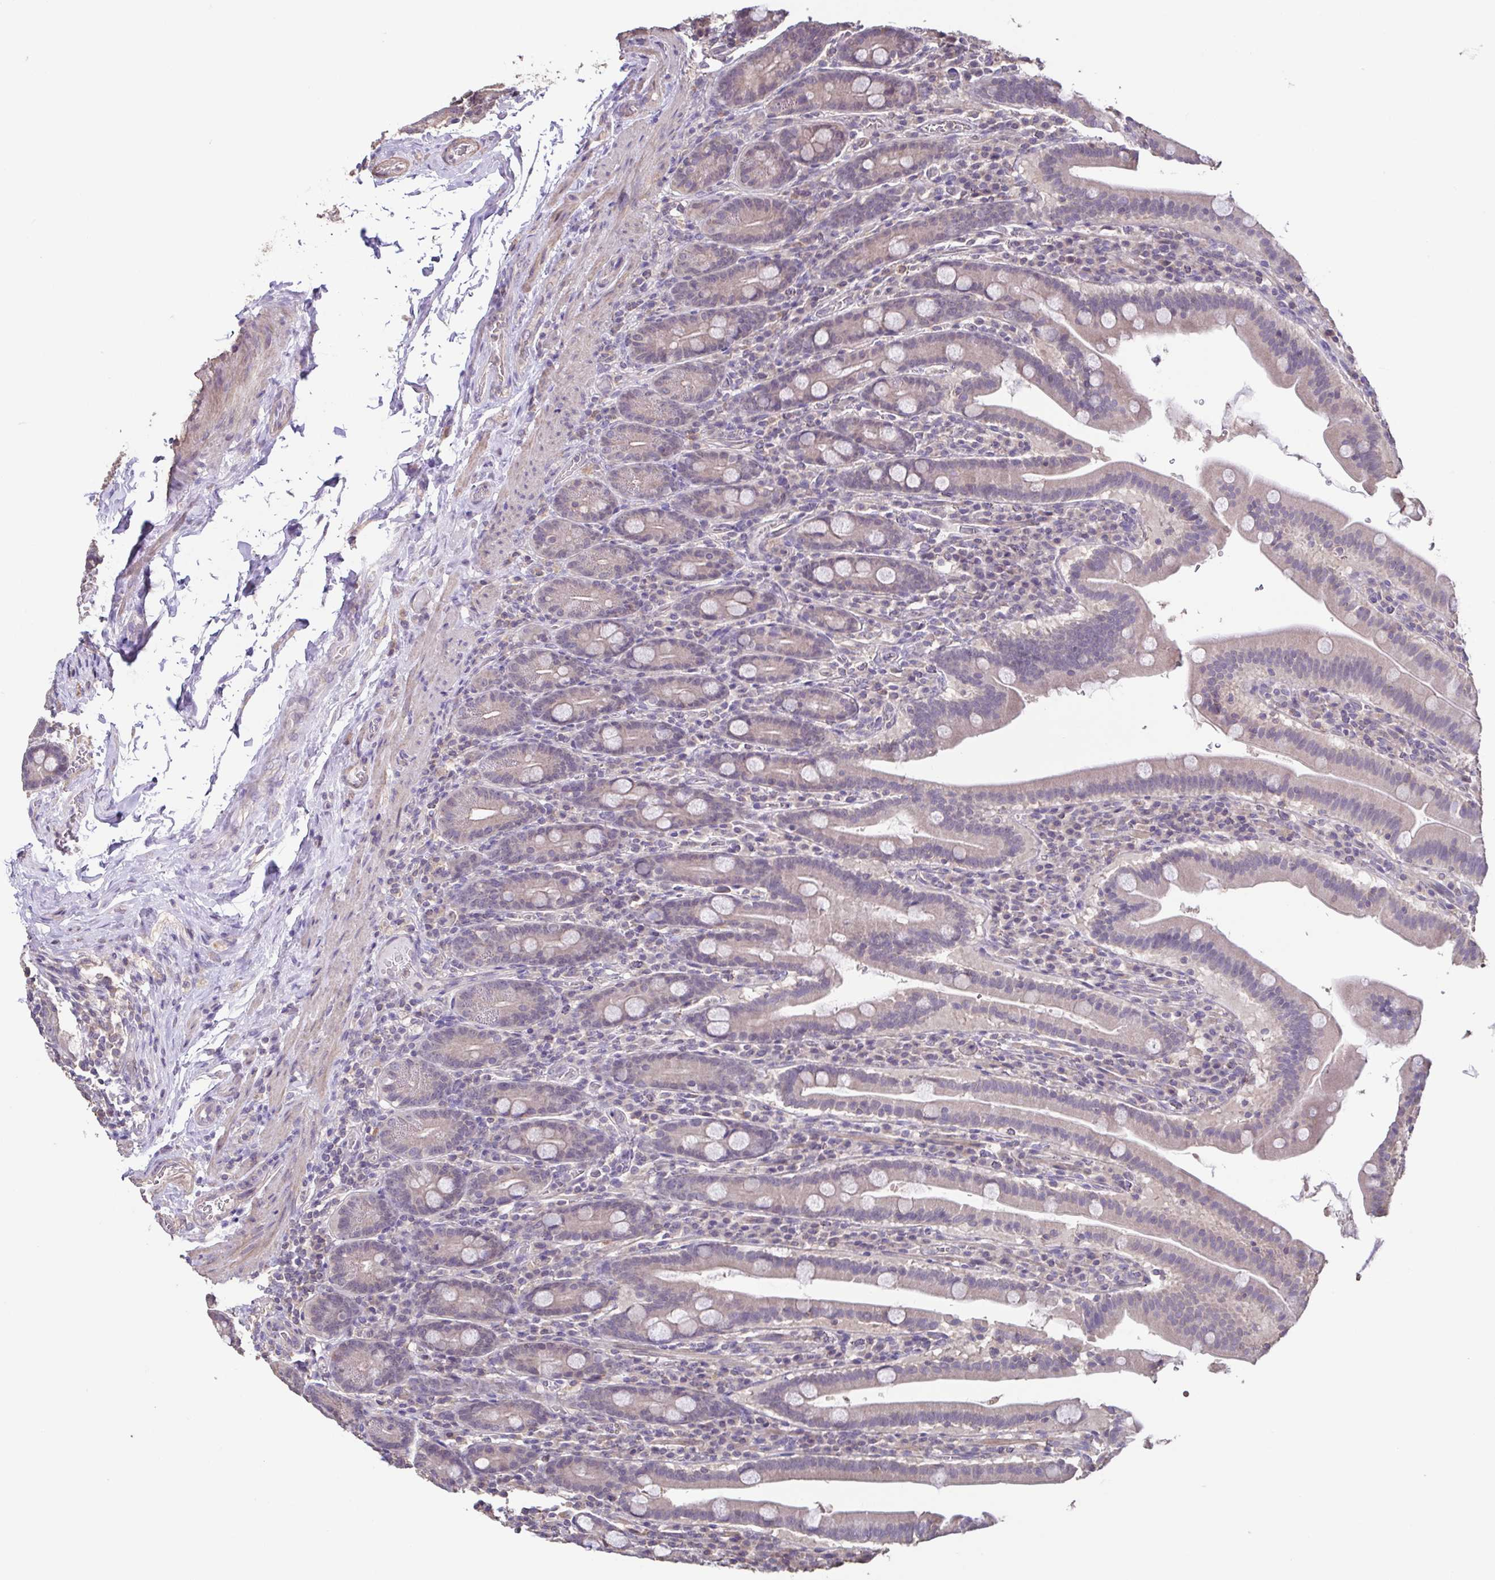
{"staining": {"intensity": "weak", "quantity": "<25%", "location": "cytoplasmic/membranous"}, "tissue": "small intestine", "cell_type": "Glandular cells", "image_type": "normal", "snomed": [{"axis": "morphology", "description": "Normal tissue, NOS"}, {"axis": "topography", "description": "Small intestine"}], "caption": "IHC micrograph of normal human small intestine stained for a protein (brown), which exhibits no positivity in glandular cells.", "gene": "ACTRT2", "patient": {"sex": "male", "age": 26}}